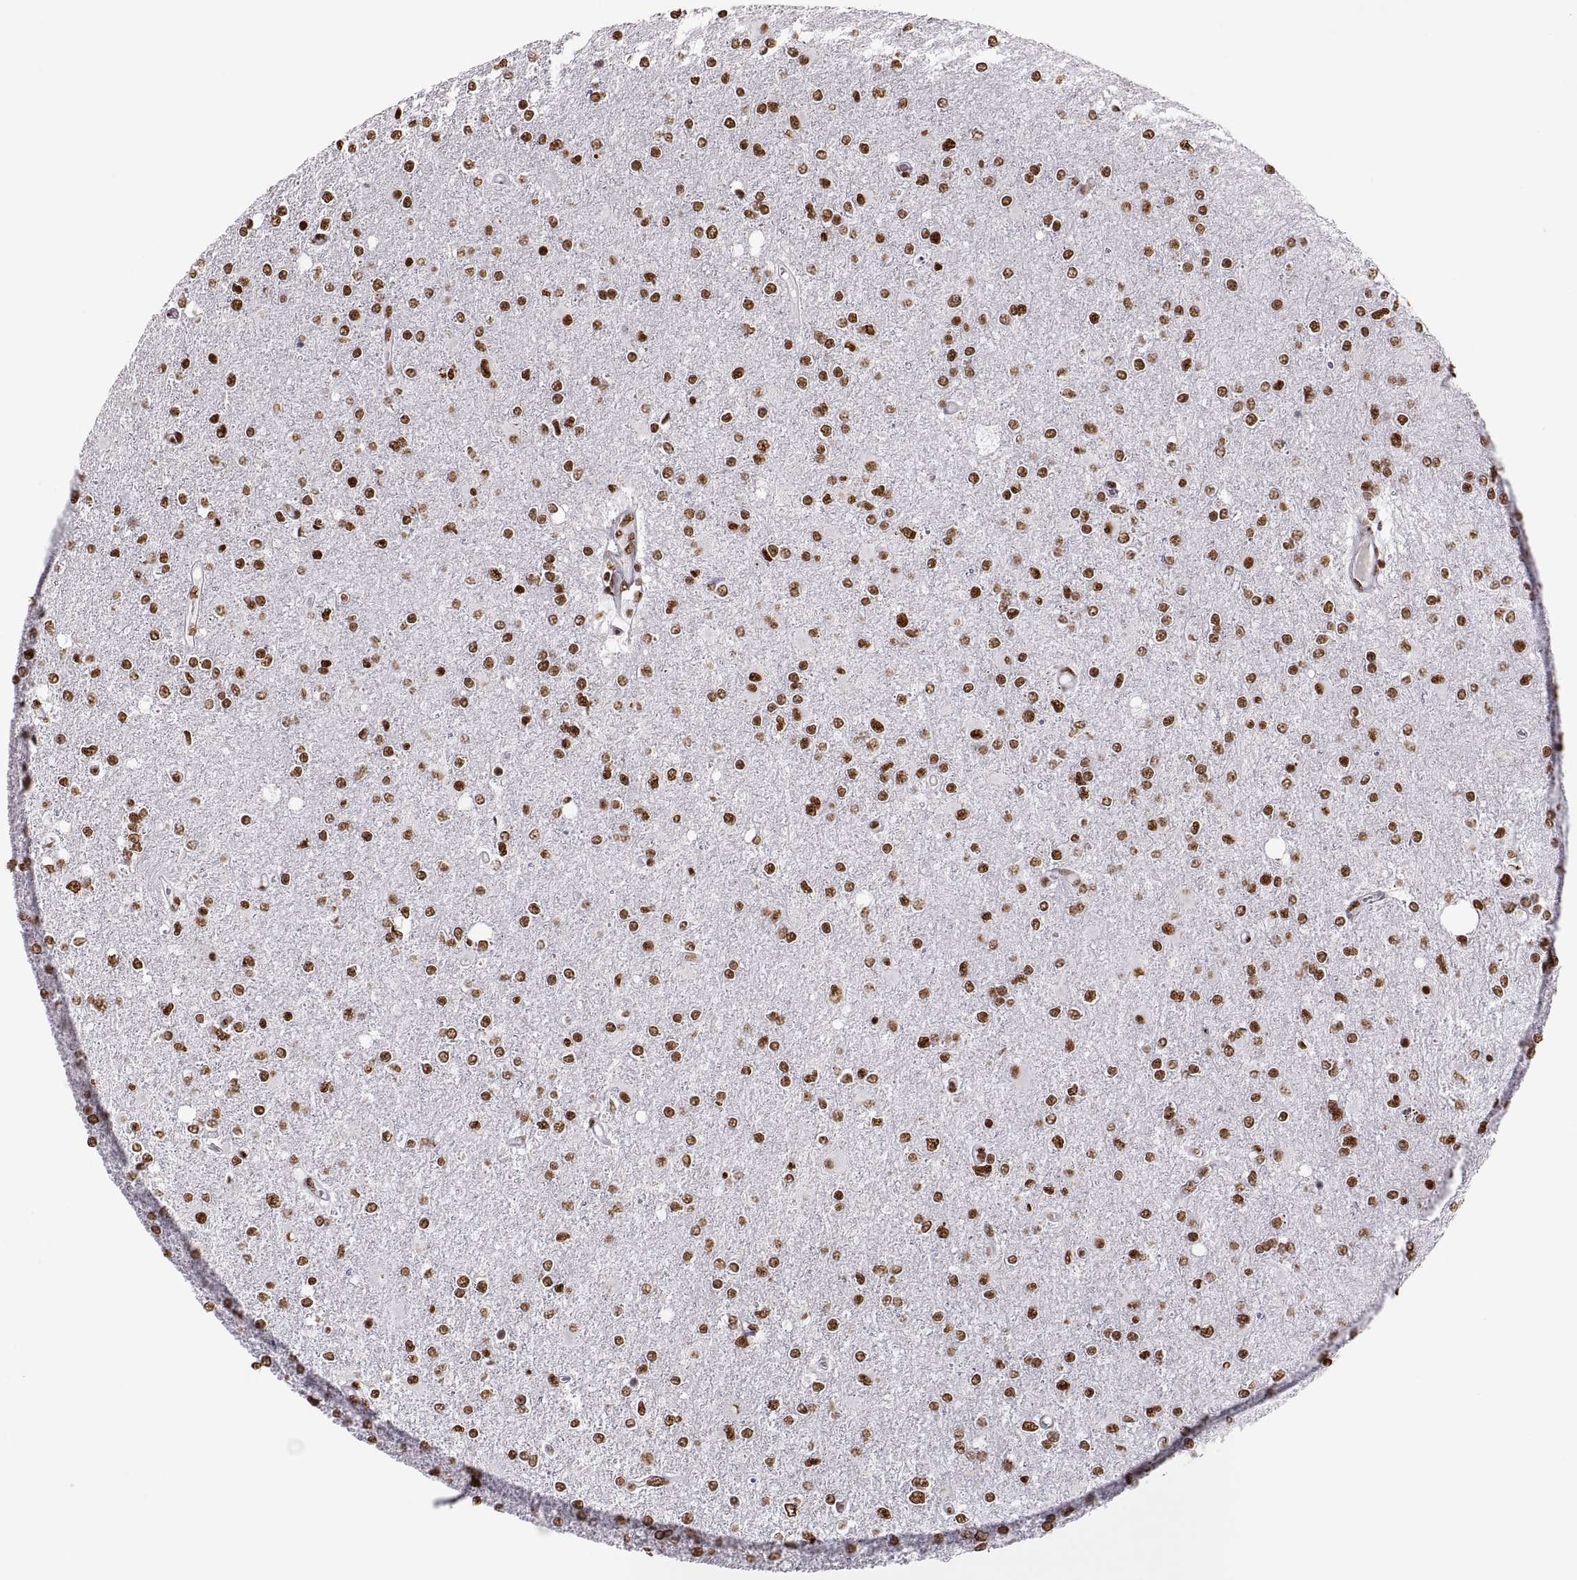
{"staining": {"intensity": "strong", "quantity": ">75%", "location": "nuclear"}, "tissue": "glioma", "cell_type": "Tumor cells", "image_type": "cancer", "snomed": [{"axis": "morphology", "description": "Glioma, malignant, High grade"}, {"axis": "topography", "description": "Cerebral cortex"}], "caption": "Immunohistochemistry (IHC) (DAB (3,3'-diaminobenzidine)) staining of human malignant glioma (high-grade) displays strong nuclear protein expression in approximately >75% of tumor cells. Using DAB (3,3'-diaminobenzidine) (brown) and hematoxylin (blue) stains, captured at high magnification using brightfield microscopy.", "gene": "SNAI1", "patient": {"sex": "male", "age": 70}}